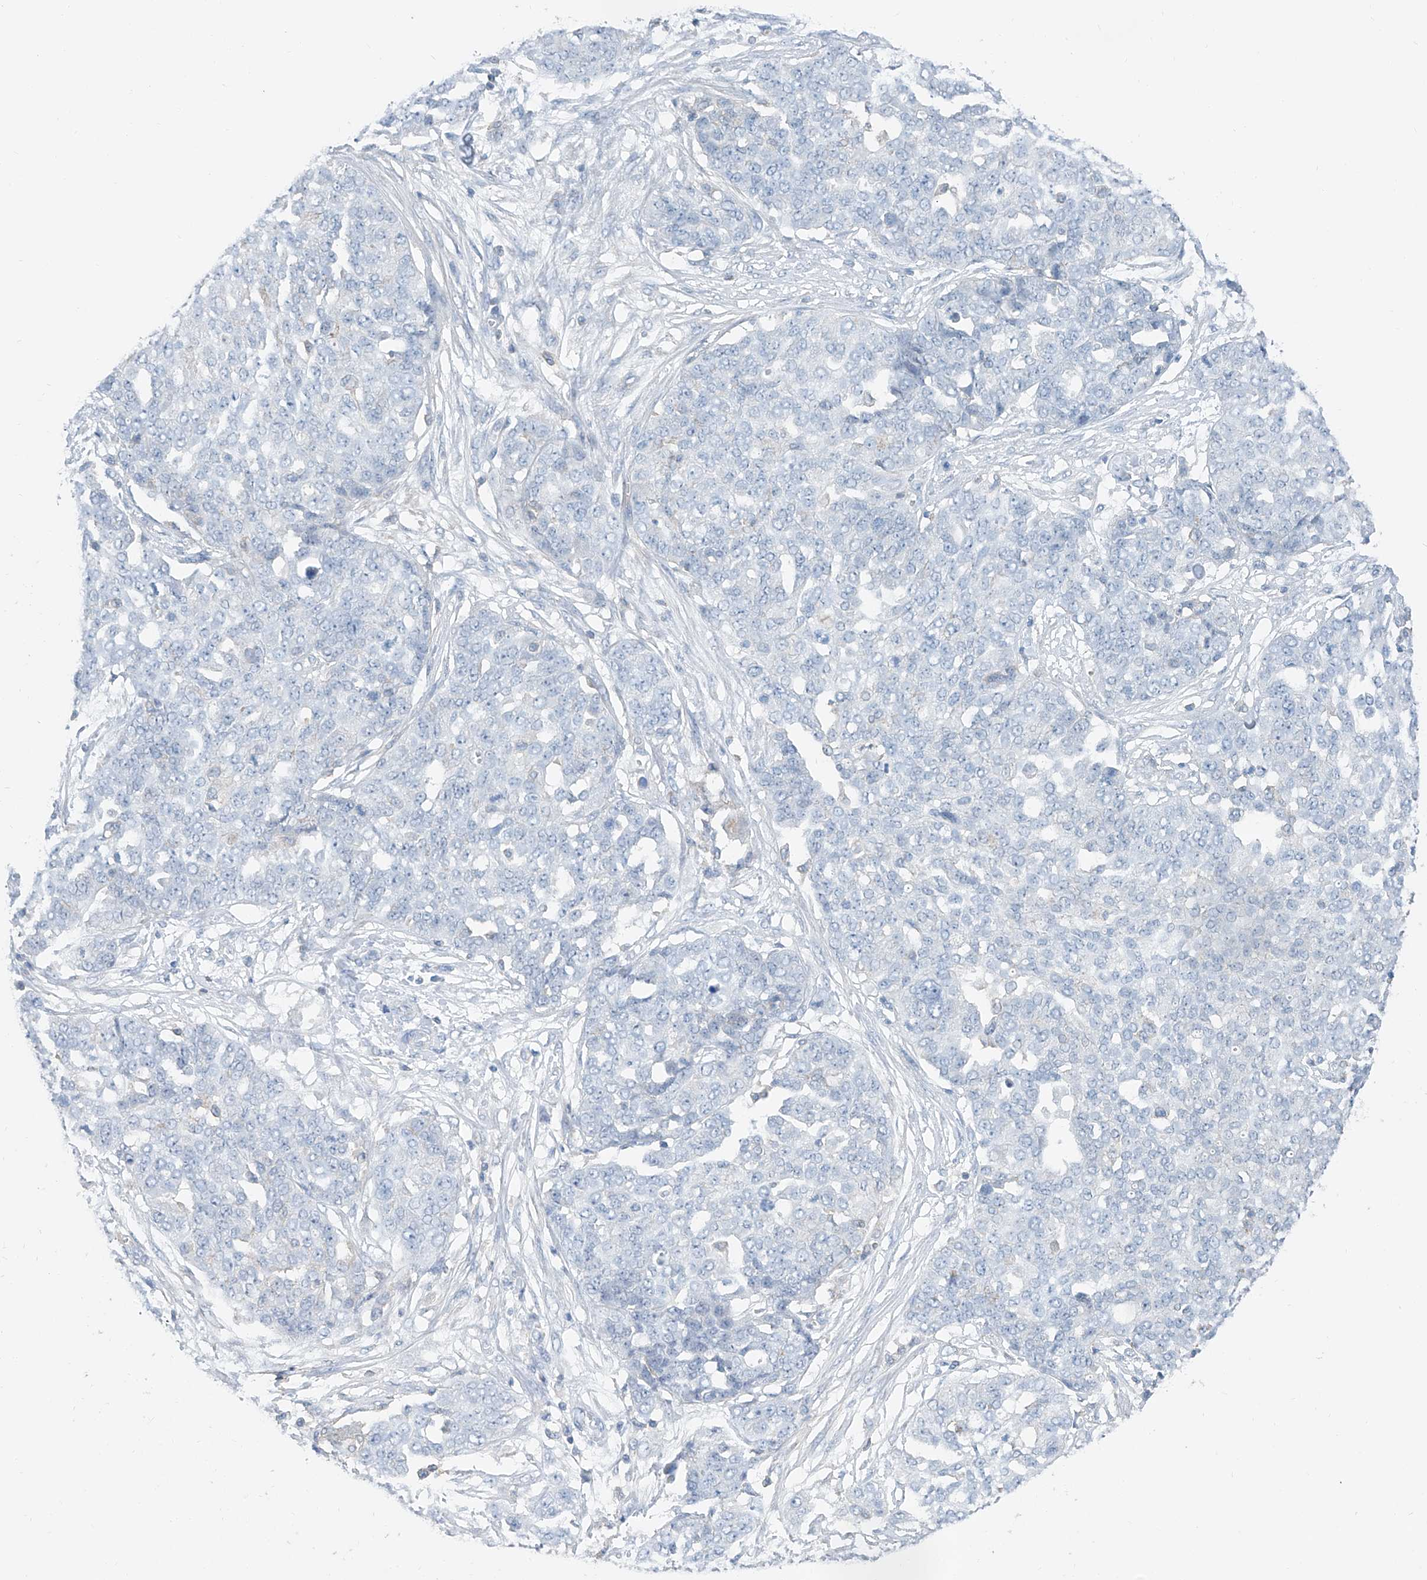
{"staining": {"intensity": "negative", "quantity": "none", "location": "none"}, "tissue": "ovarian cancer", "cell_type": "Tumor cells", "image_type": "cancer", "snomed": [{"axis": "morphology", "description": "Cystadenocarcinoma, serous, NOS"}, {"axis": "topography", "description": "Soft tissue"}, {"axis": "topography", "description": "Ovary"}], "caption": "A micrograph of ovarian serous cystadenocarcinoma stained for a protein reveals no brown staining in tumor cells. (Brightfield microscopy of DAB (3,3'-diaminobenzidine) IHC at high magnification).", "gene": "ANKRD34A", "patient": {"sex": "female", "age": 57}}